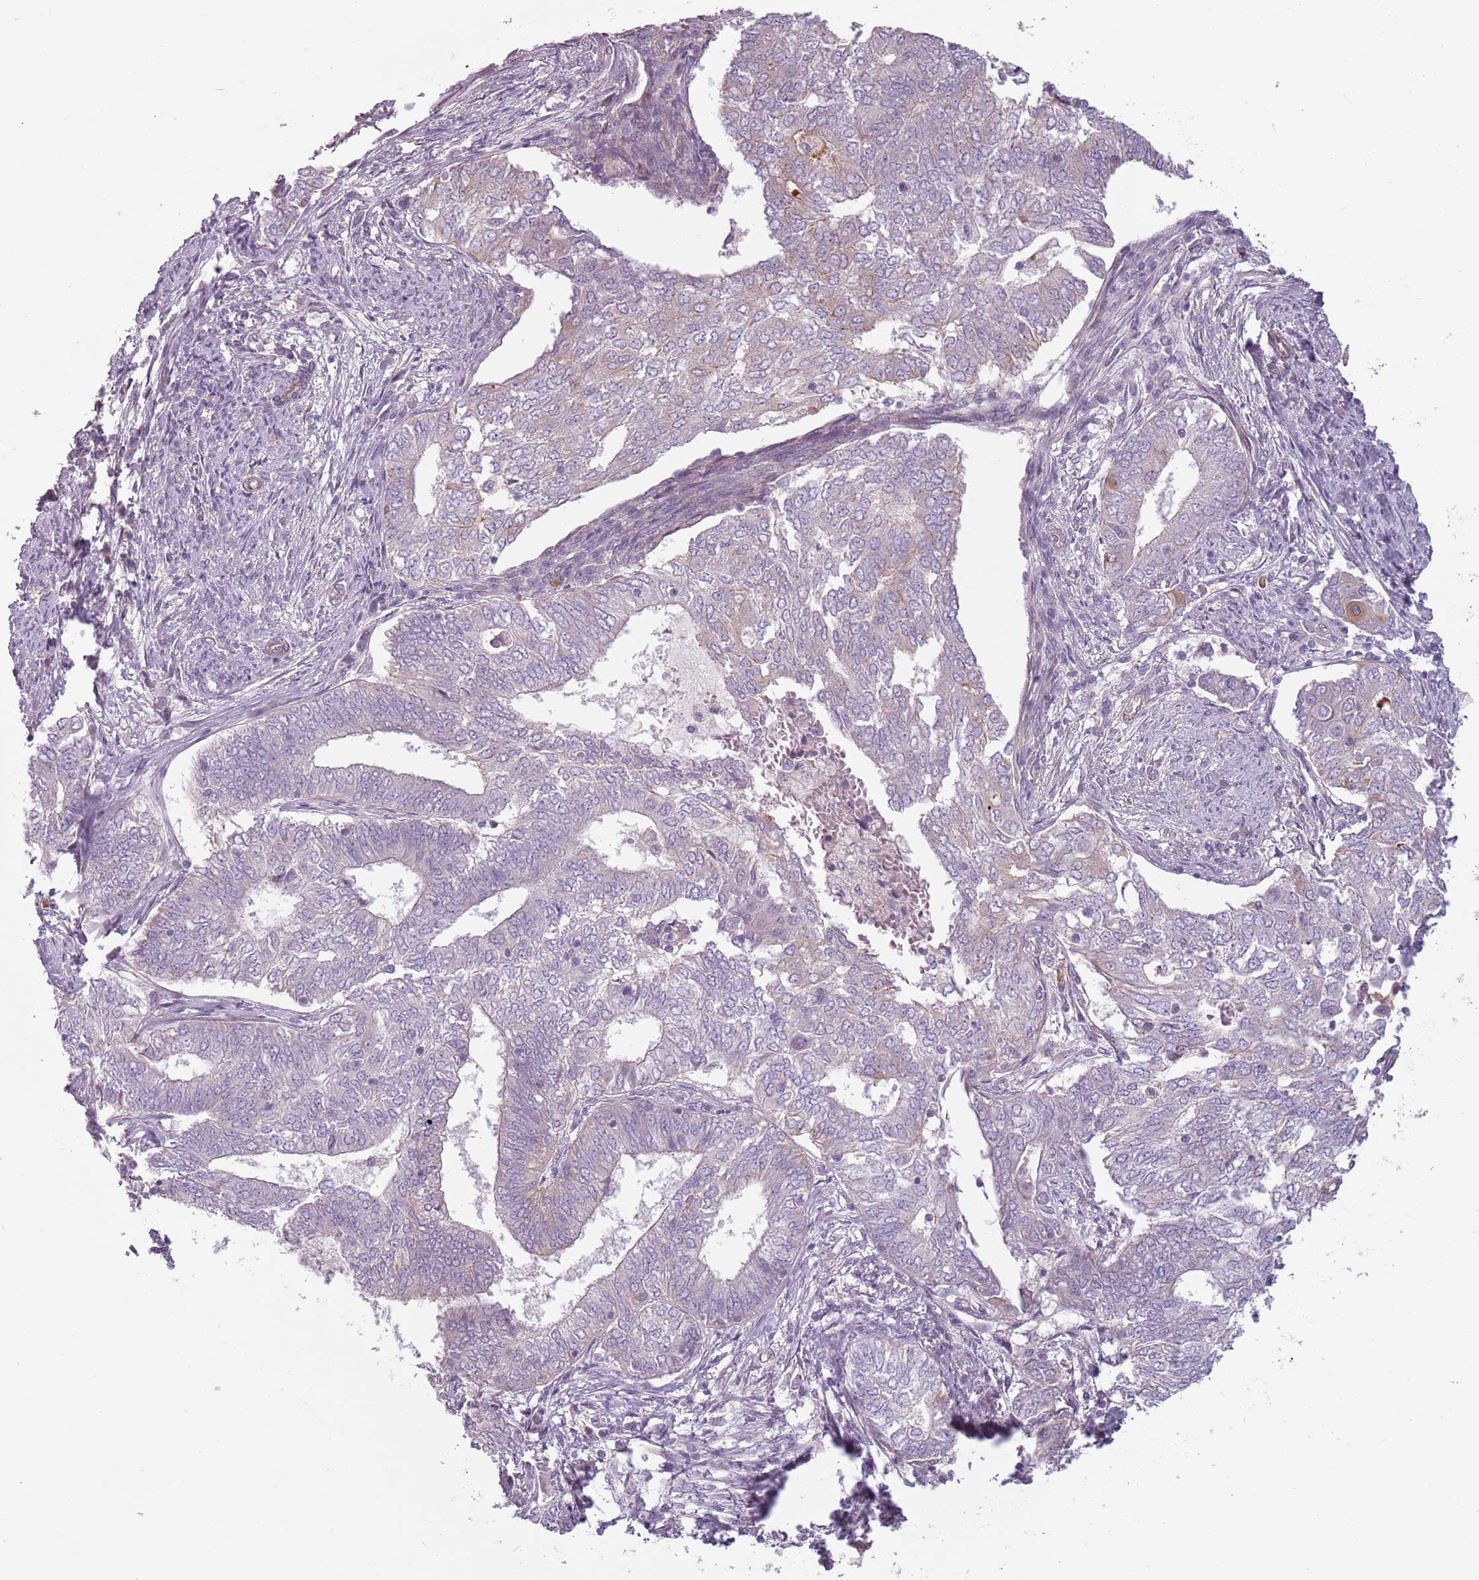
{"staining": {"intensity": "negative", "quantity": "none", "location": "none"}, "tissue": "endometrial cancer", "cell_type": "Tumor cells", "image_type": "cancer", "snomed": [{"axis": "morphology", "description": "Adenocarcinoma, NOS"}, {"axis": "topography", "description": "Endometrium"}], "caption": "The immunohistochemistry image has no significant staining in tumor cells of endometrial cancer tissue. (DAB (3,3'-diaminobenzidine) IHC visualized using brightfield microscopy, high magnification).", "gene": "TLCD2", "patient": {"sex": "female", "age": 62}}